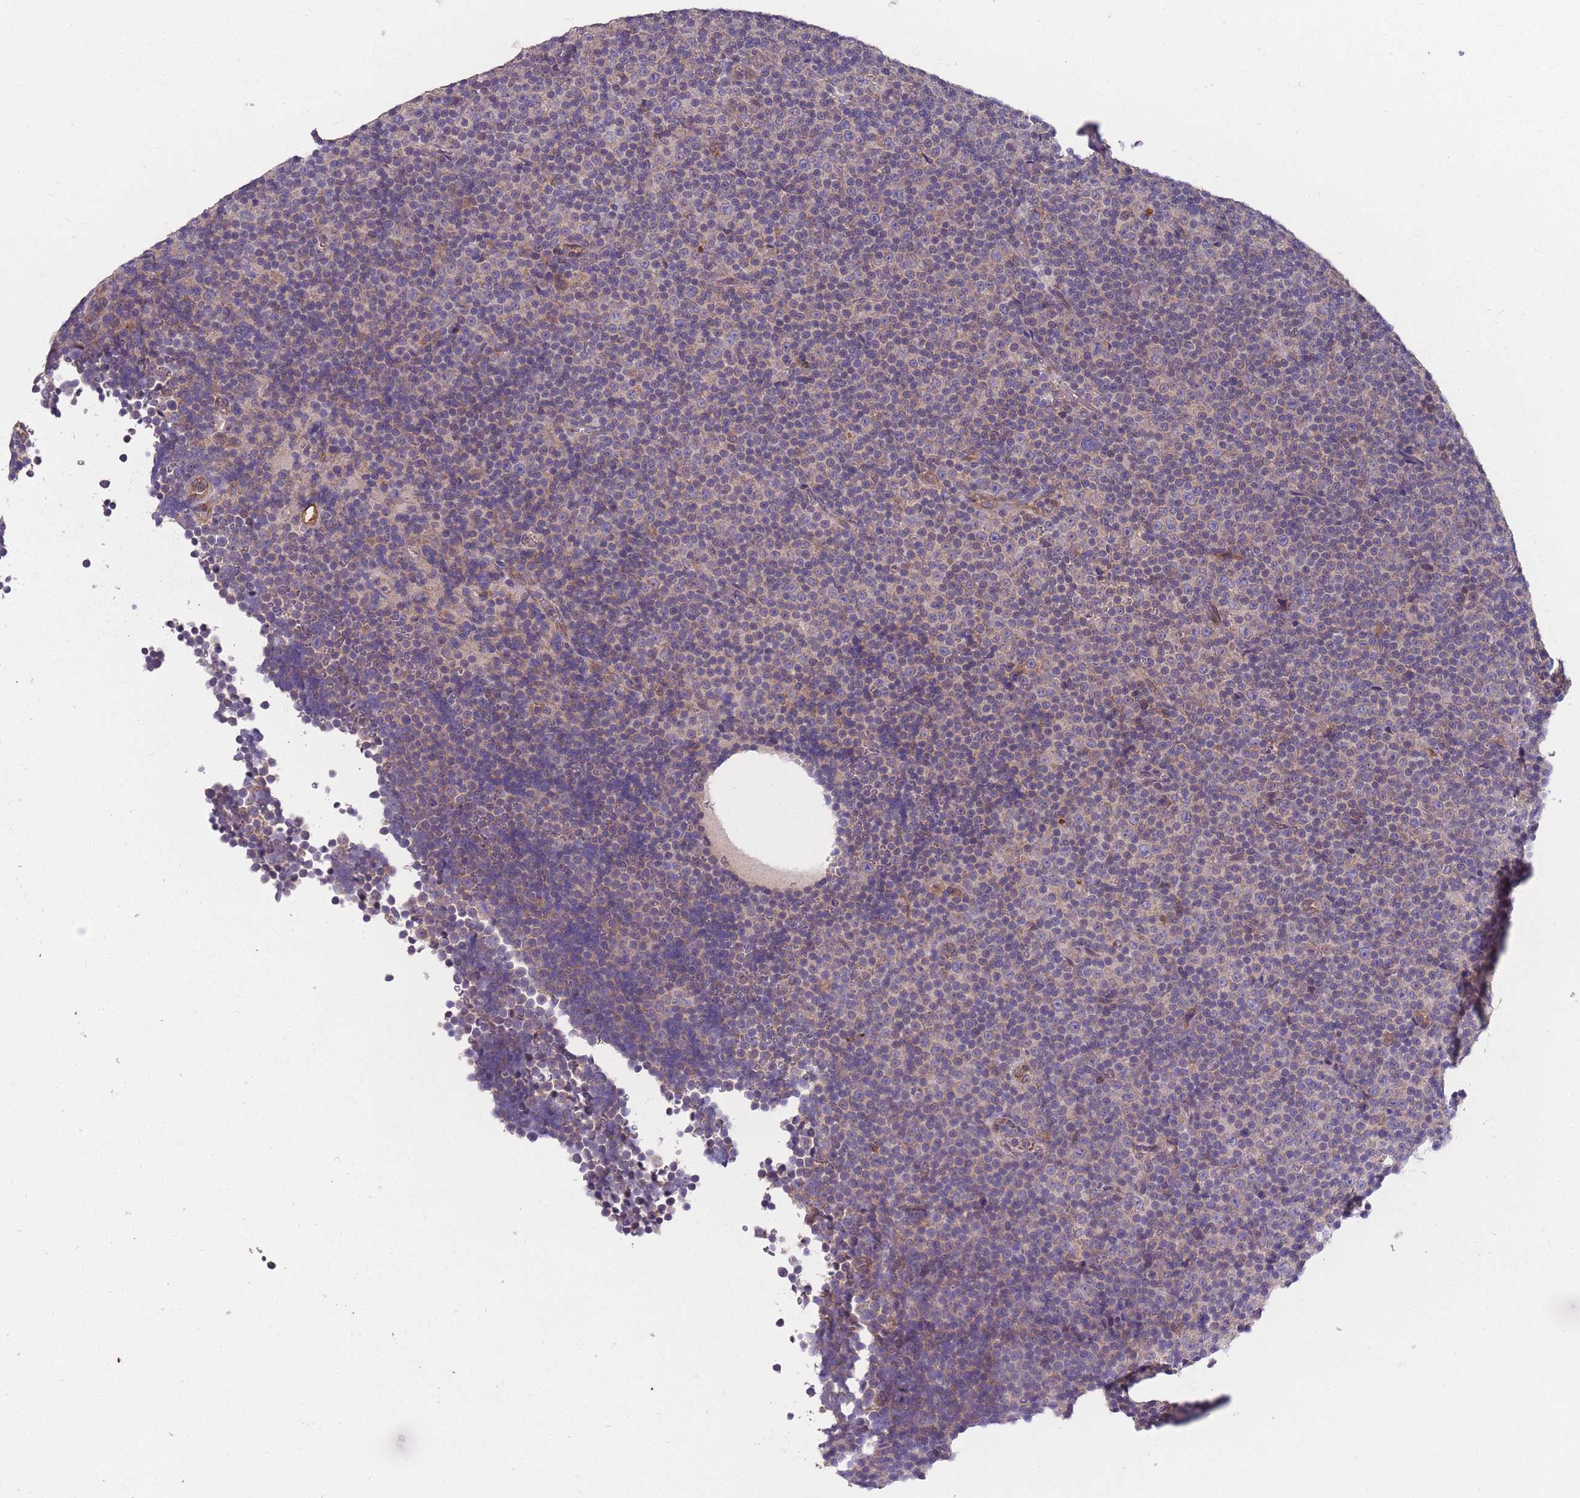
{"staining": {"intensity": "weak", "quantity": "<25%", "location": "cytoplasmic/membranous"}, "tissue": "lymphoma", "cell_type": "Tumor cells", "image_type": "cancer", "snomed": [{"axis": "morphology", "description": "Malignant lymphoma, non-Hodgkin's type, Low grade"}, {"axis": "topography", "description": "Lymph node"}], "caption": "Tumor cells are negative for protein expression in human lymphoma.", "gene": "STIM2", "patient": {"sex": "female", "age": 67}}